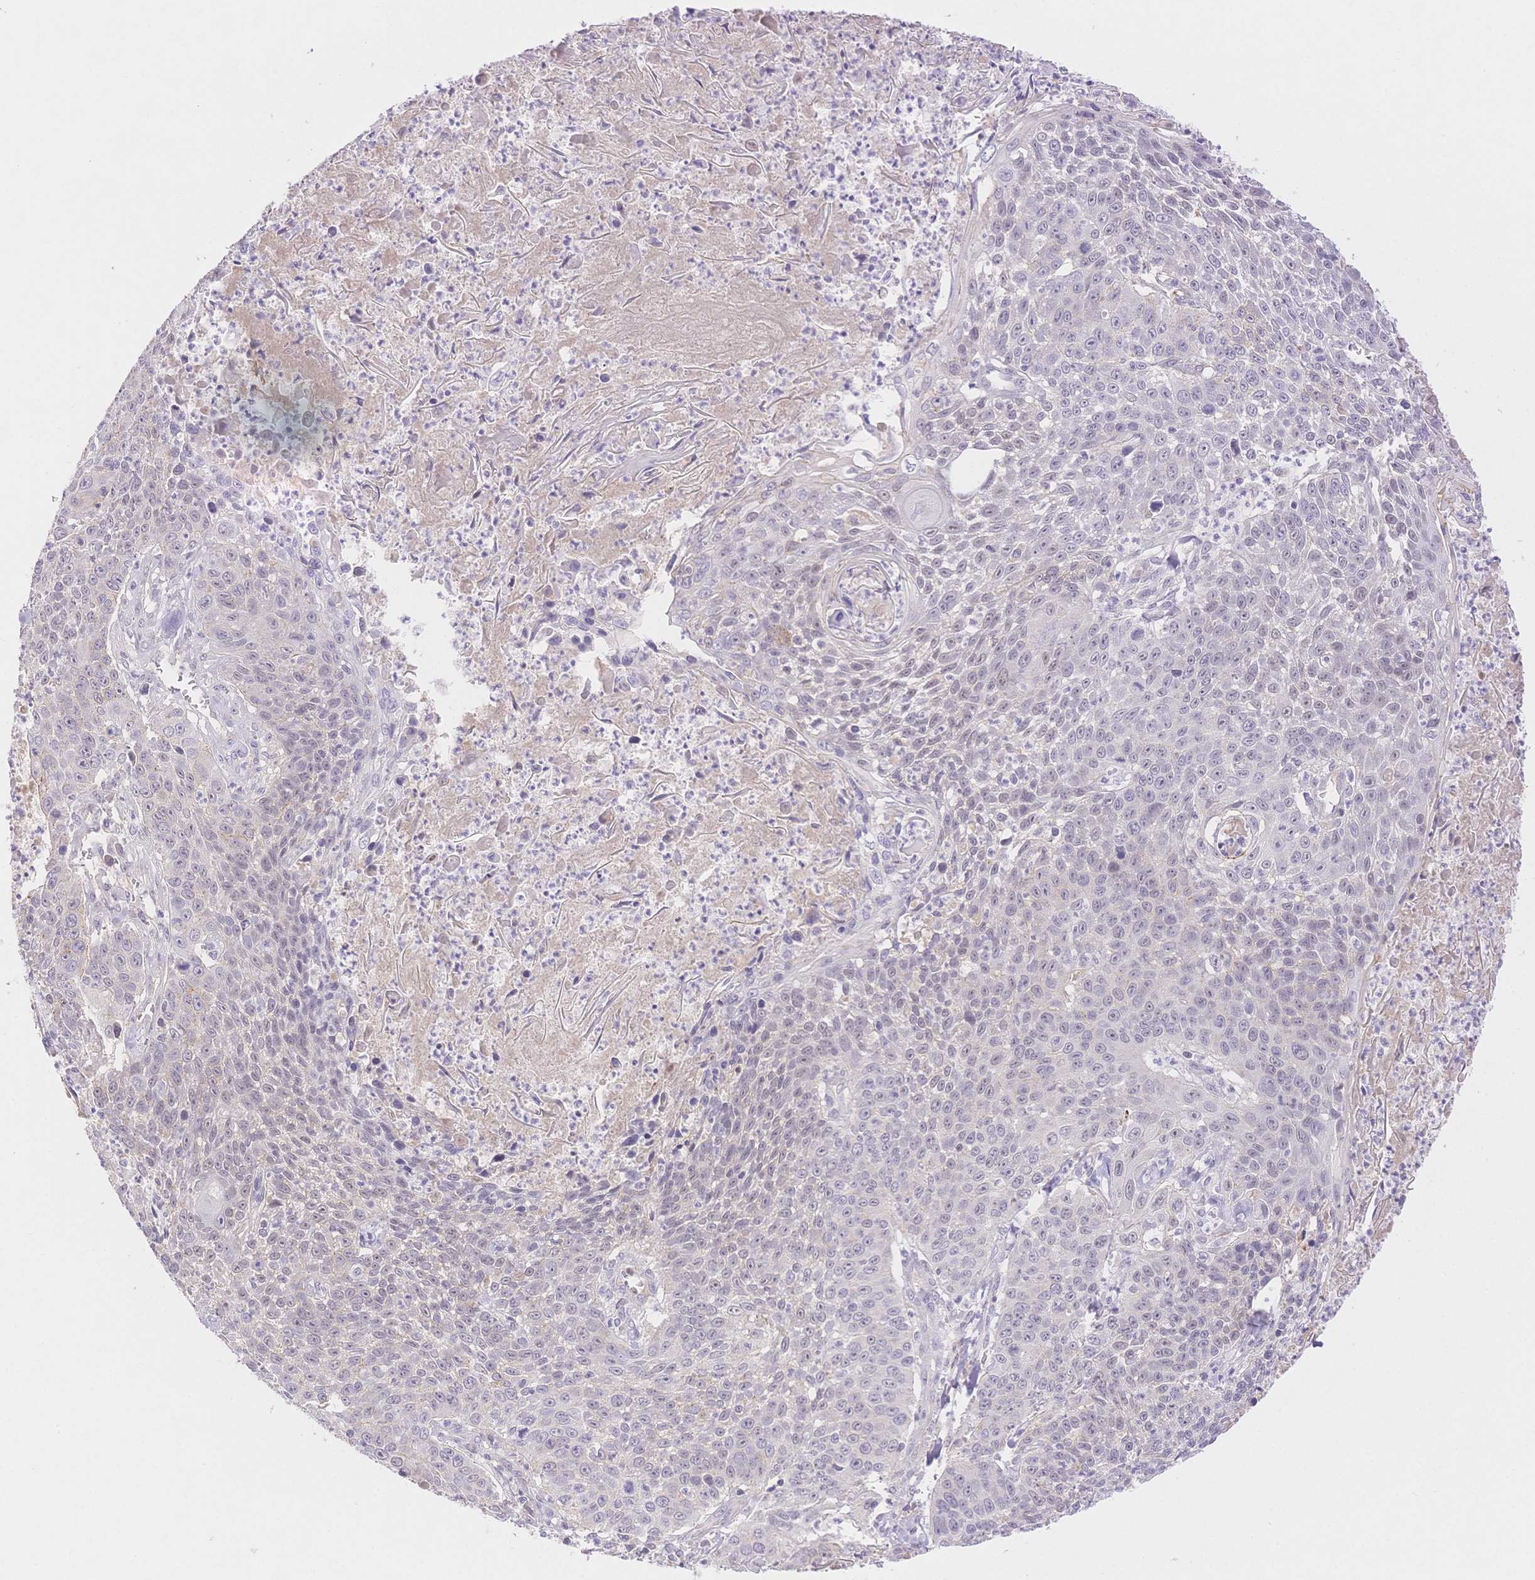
{"staining": {"intensity": "negative", "quantity": "none", "location": "none"}, "tissue": "lung cancer", "cell_type": "Tumor cells", "image_type": "cancer", "snomed": [{"axis": "morphology", "description": "Squamous cell carcinoma, NOS"}, {"axis": "morphology", "description": "Squamous cell carcinoma, metastatic, NOS"}, {"axis": "topography", "description": "Lung"}, {"axis": "topography", "description": "Pleura, NOS"}], "caption": "Image shows no protein expression in tumor cells of lung squamous cell carcinoma tissue.", "gene": "WDR54", "patient": {"sex": "male", "age": 72}}